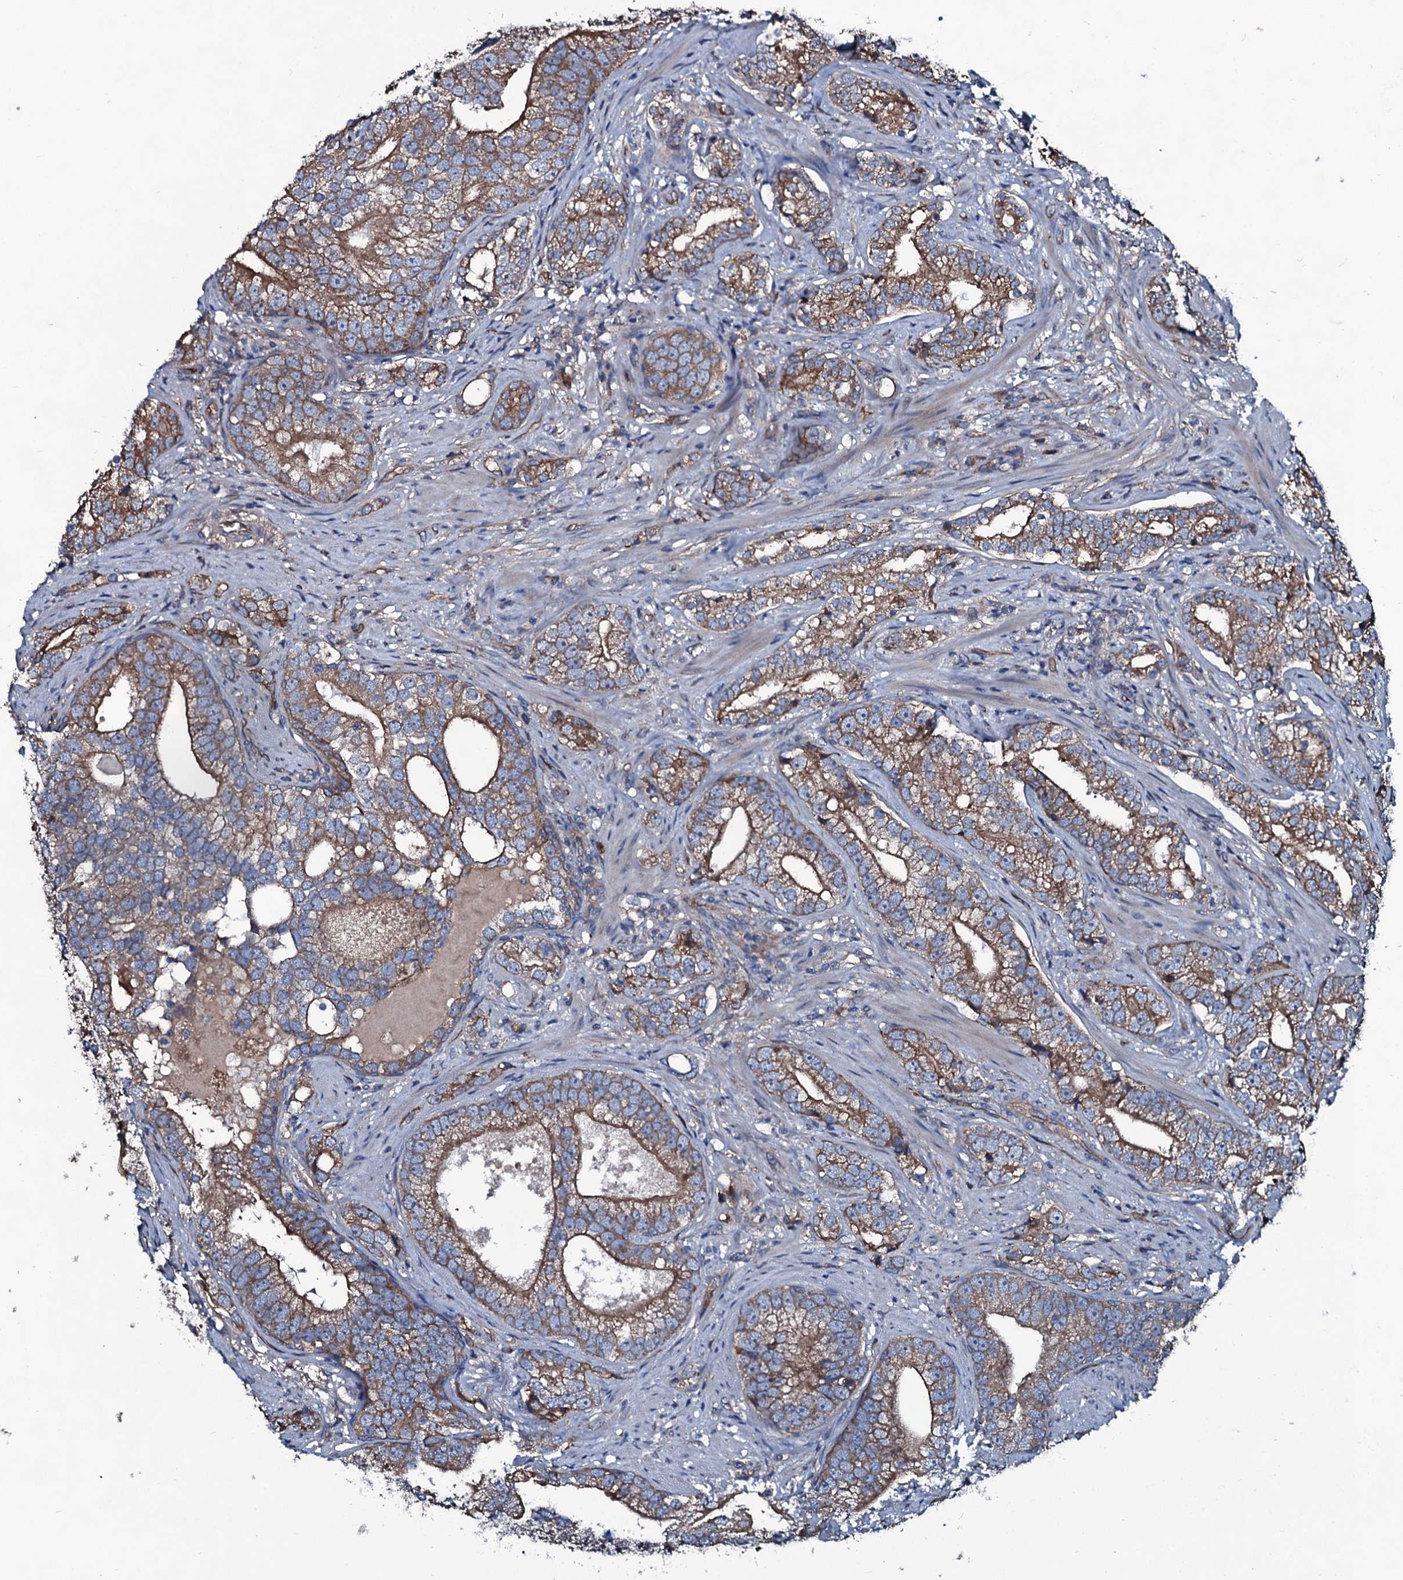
{"staining": {"intensity": "moderate", "quantity": ">75%", "location": "cytoplasmic/membranous"}, "tissue": "prostate cancer", "cell_type": "Tumor cells", "image_type": "cancer", "snomed": [{"axis": "morphology", "description": "Adenocarcinoma, High grade"}, {"axis": "topography", "description": "Prostate"}], "caption": "Human prostate cancer (adenocarcinoma (high-grade)) stained for a protein (brown) shows moderate cytoplasmic/membranous positive expression in approximately >75% of tumor cells.", "gene": "DMAC2", "patient": {"sex": "male", "age": 75}}